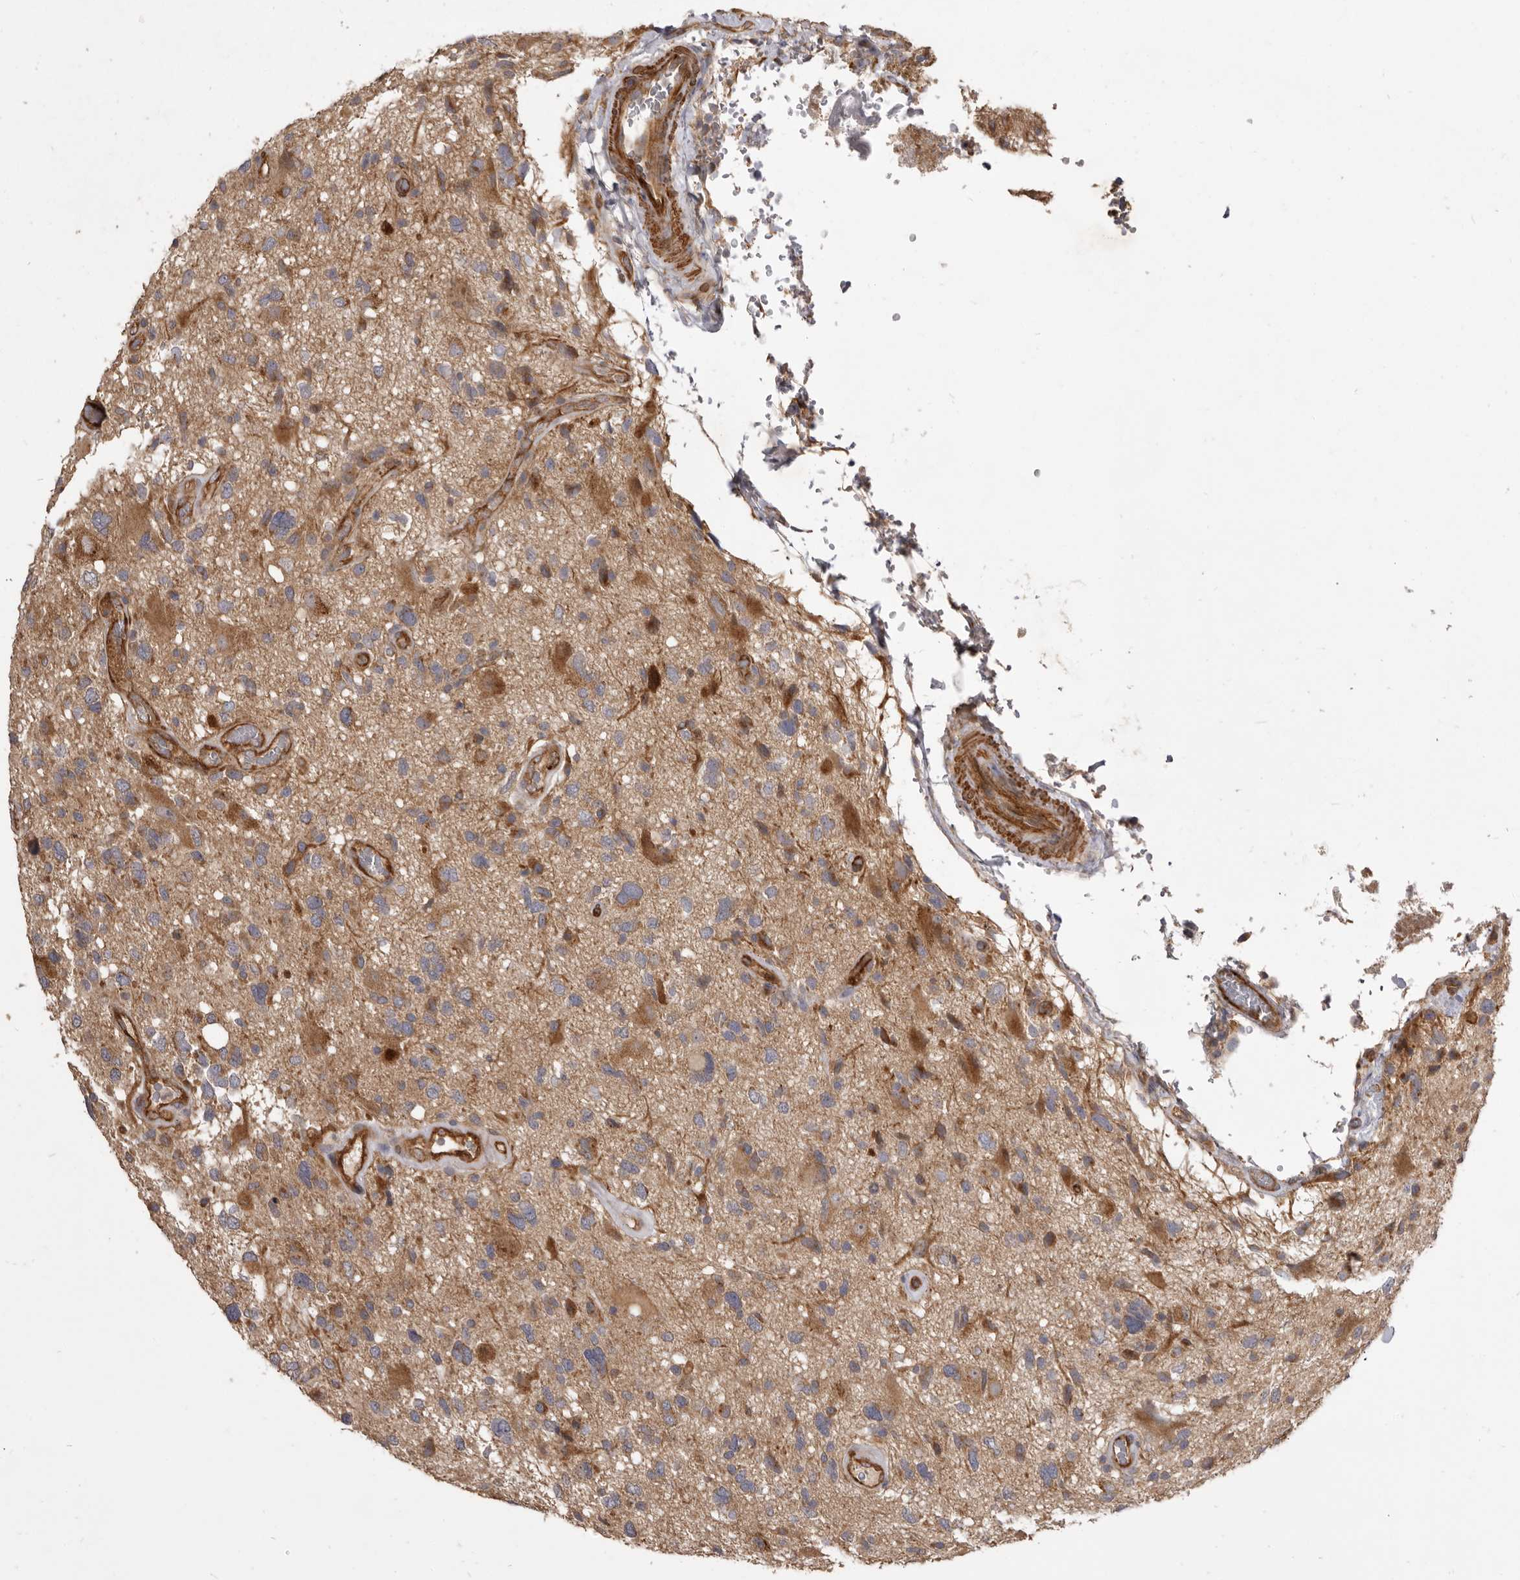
{"staining": {"intensity": "moderate", "quantity": "<25%", "location": "cytoplasmic/membranous"}, "tissue": "glioma", "cell_type": "Tumor cells", "image_type": "cancer", "snomed": [{"axis": "morphology", "description": "Glioma, malignant, High grade"}, {"axis": "topography", "description": "Brain"}], "caption": "IHC of high-grade glioma (malignant) shows low levels of moderate cytoplasmic/membranous positivity in about <25% of tumor cells.", "gene": "VPS45", "patient": {"sex": "male", "age": 33}}